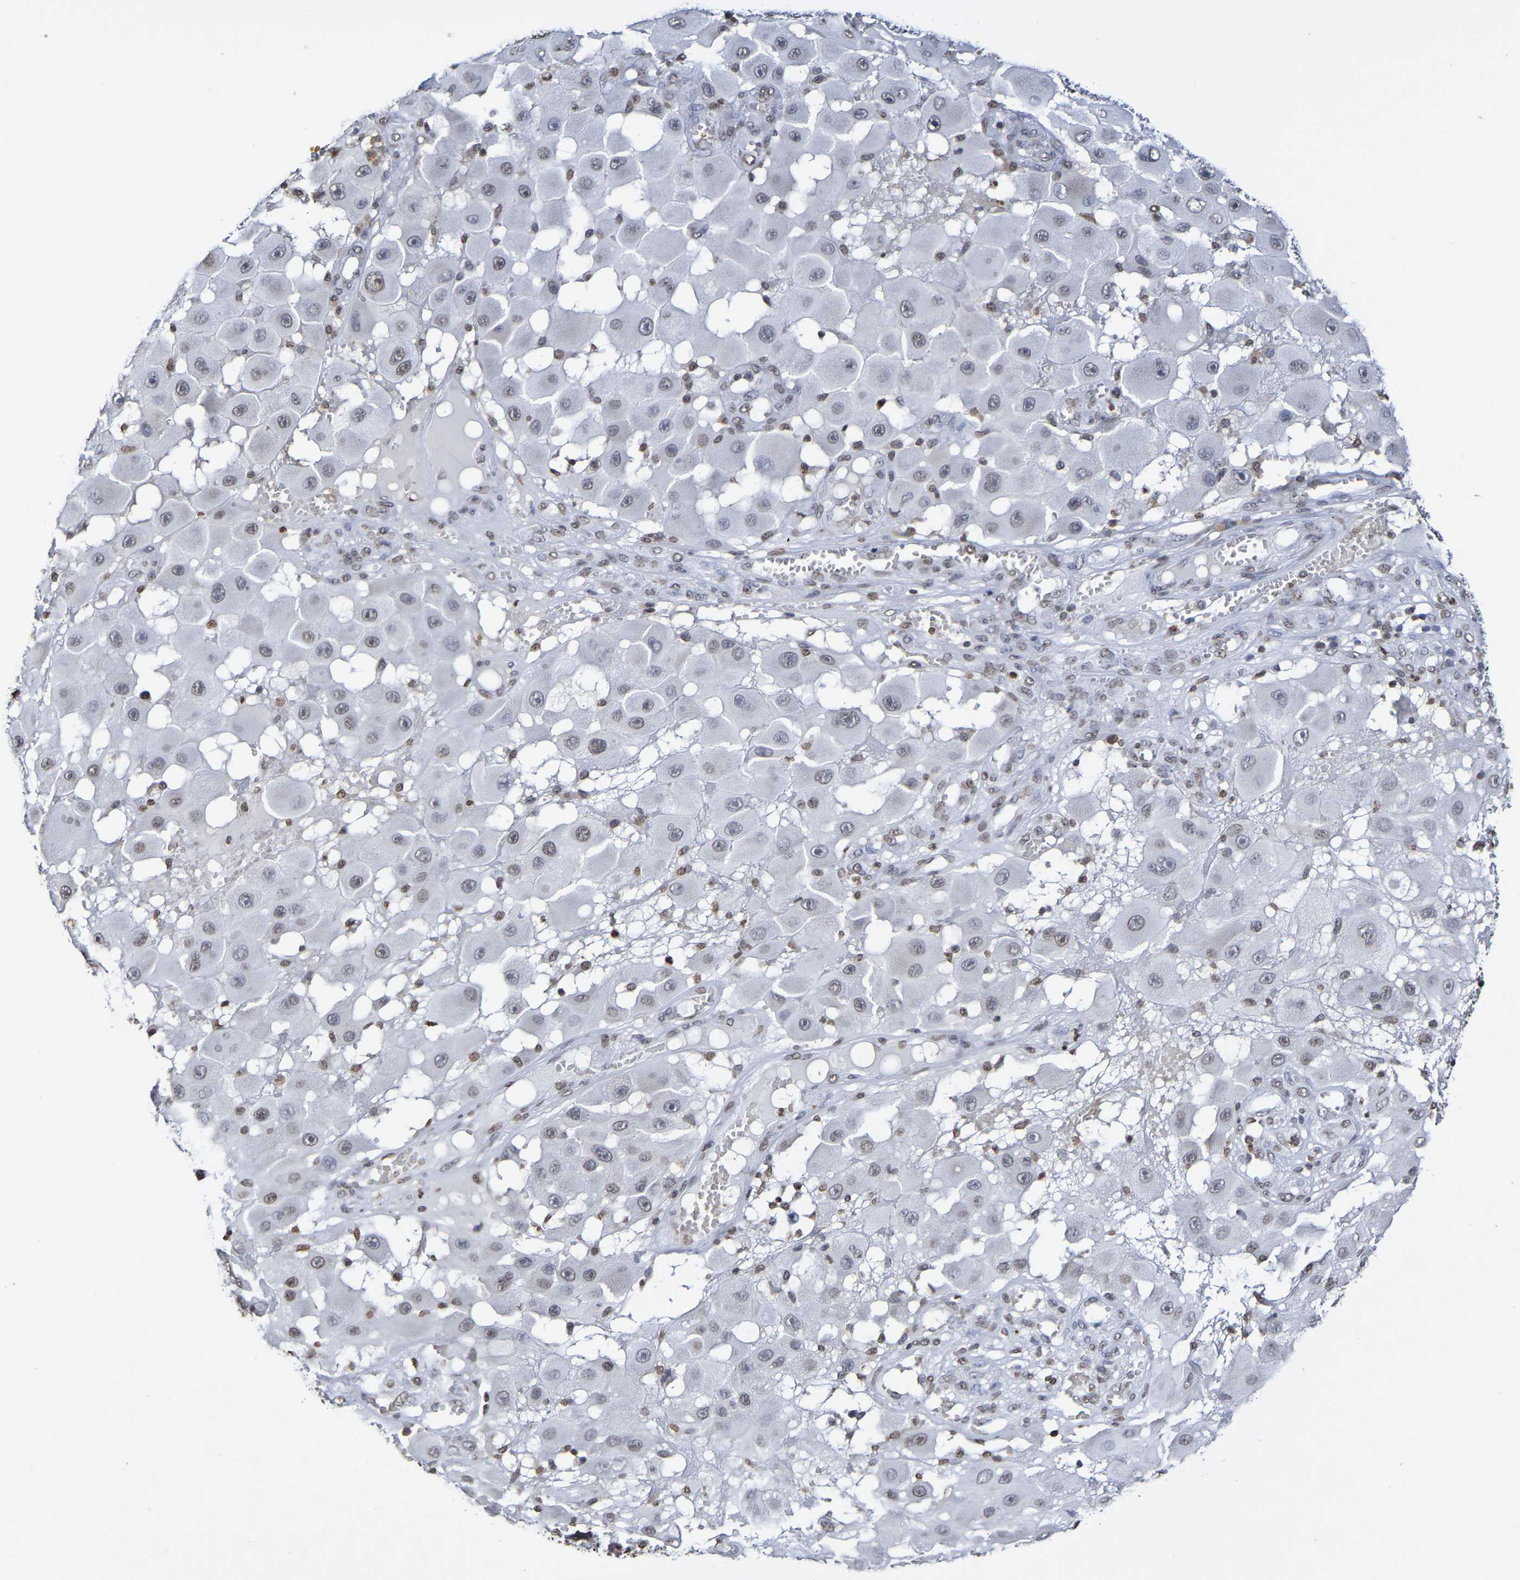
{"staining": {"intensity": "negative", "quantity": "none", "location": "none"}, "tissue": "melanoma", "cell_type": "Tumor cells", "image_type": "cancer", "snomed": [{"axis": "morphology", "description": "Malignant melanoma, NOS"}, {"axis": "topography", "description": "Skin"}], "caption": "DAB immunohistochemical staining of human malignant melanoma exhibits no significant expression in tumor cells.", "gene": "ATF4", "patient": {"sex": "female", "age": 81}}